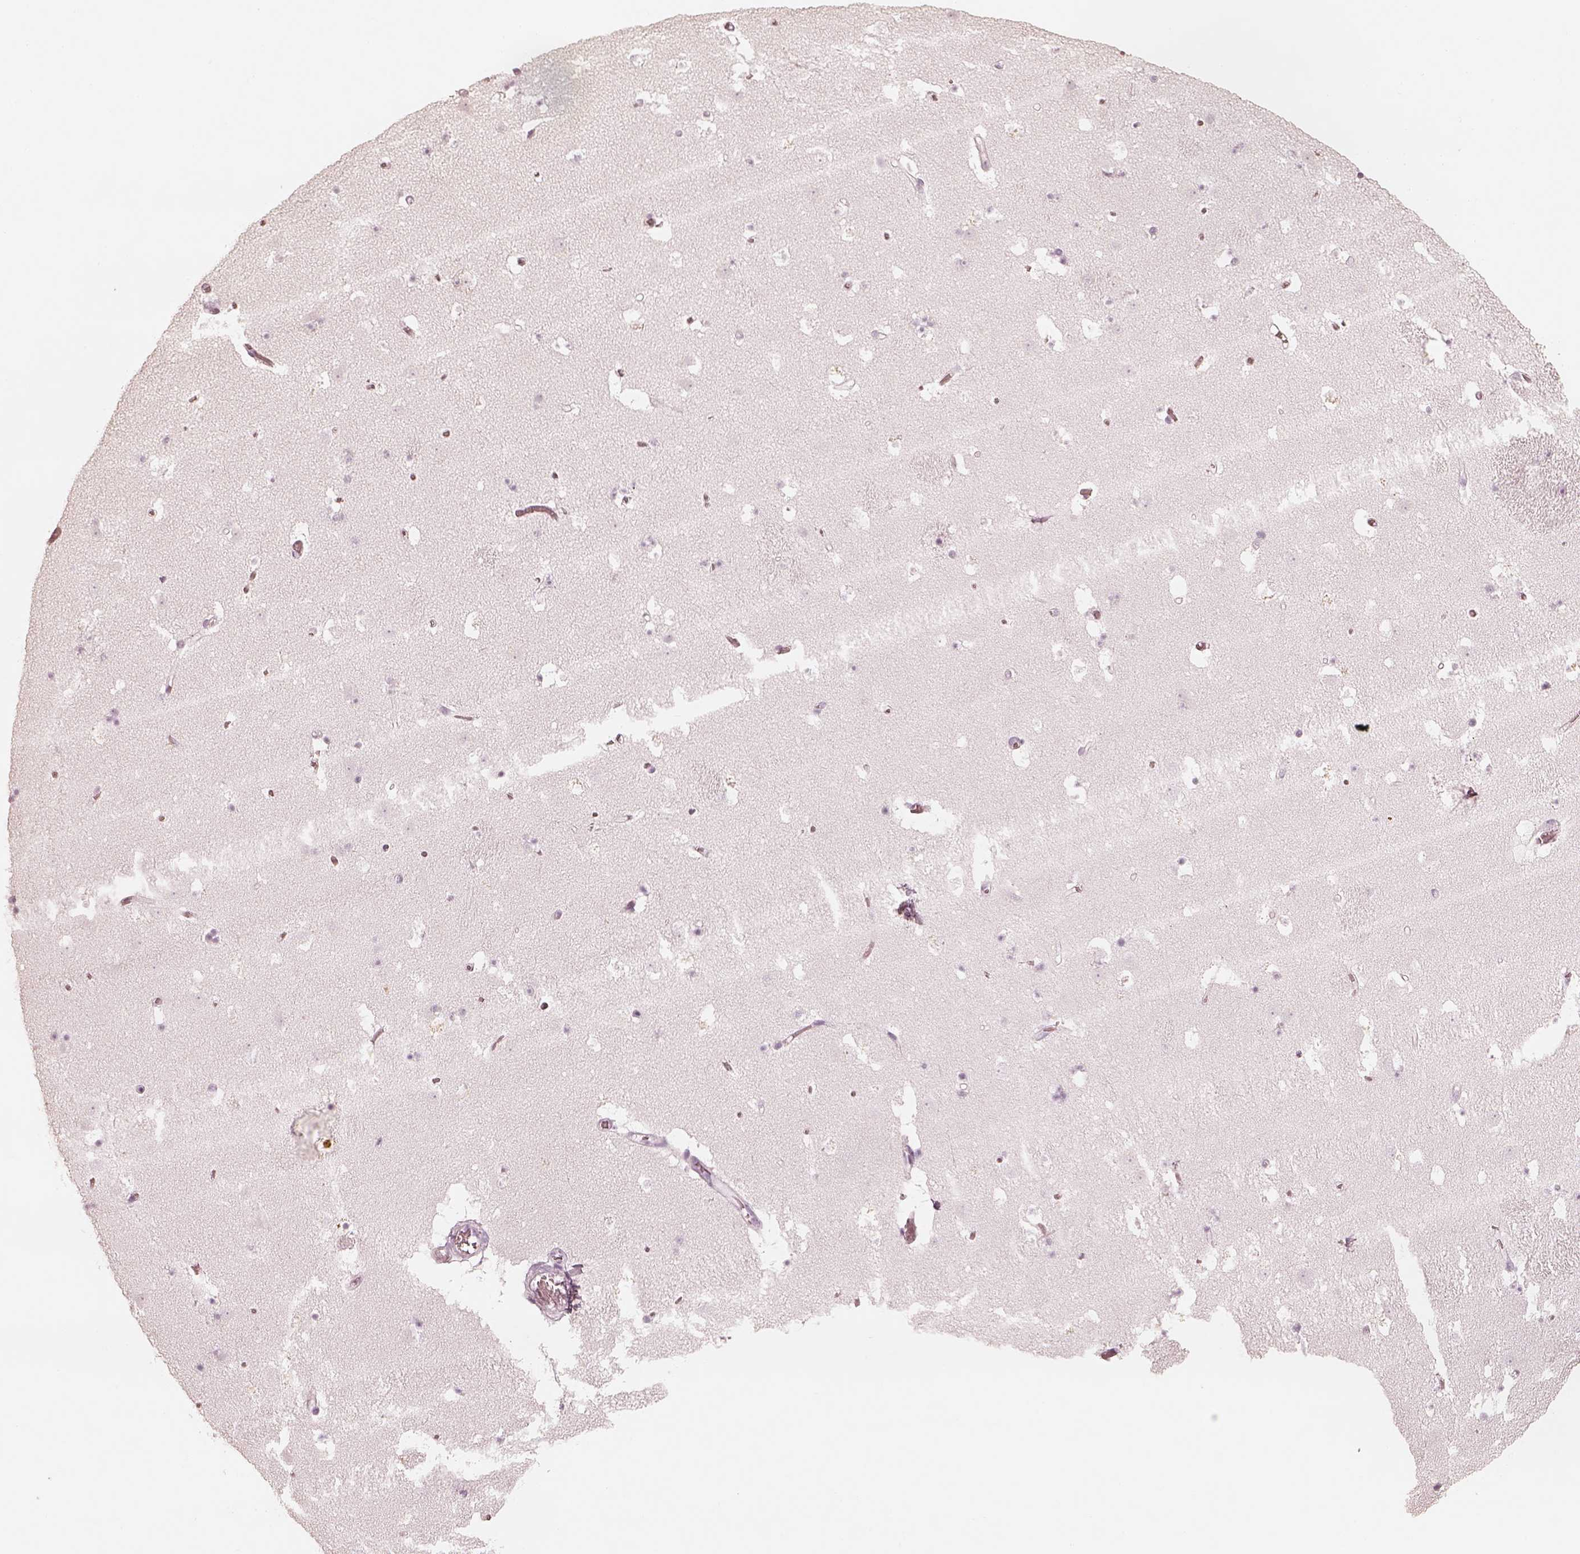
{"staining": {"intensity": "negative", "quantity": "none", "location": "none"}, "tissue": "caudate", "cell_type": "Glial cells", "image_type": "normal", "snomed": [{"axis": "morphology", "description": "Normal tissue, NOS"}, {"axis": "topography", "description": "Lateral ventricle wall"}], "caption": "Immunohistochemistry of benign caudate reveals no positivity in glial cells.", "gene": "KRT82", "patient": {"sex": "female", "age": 42}}